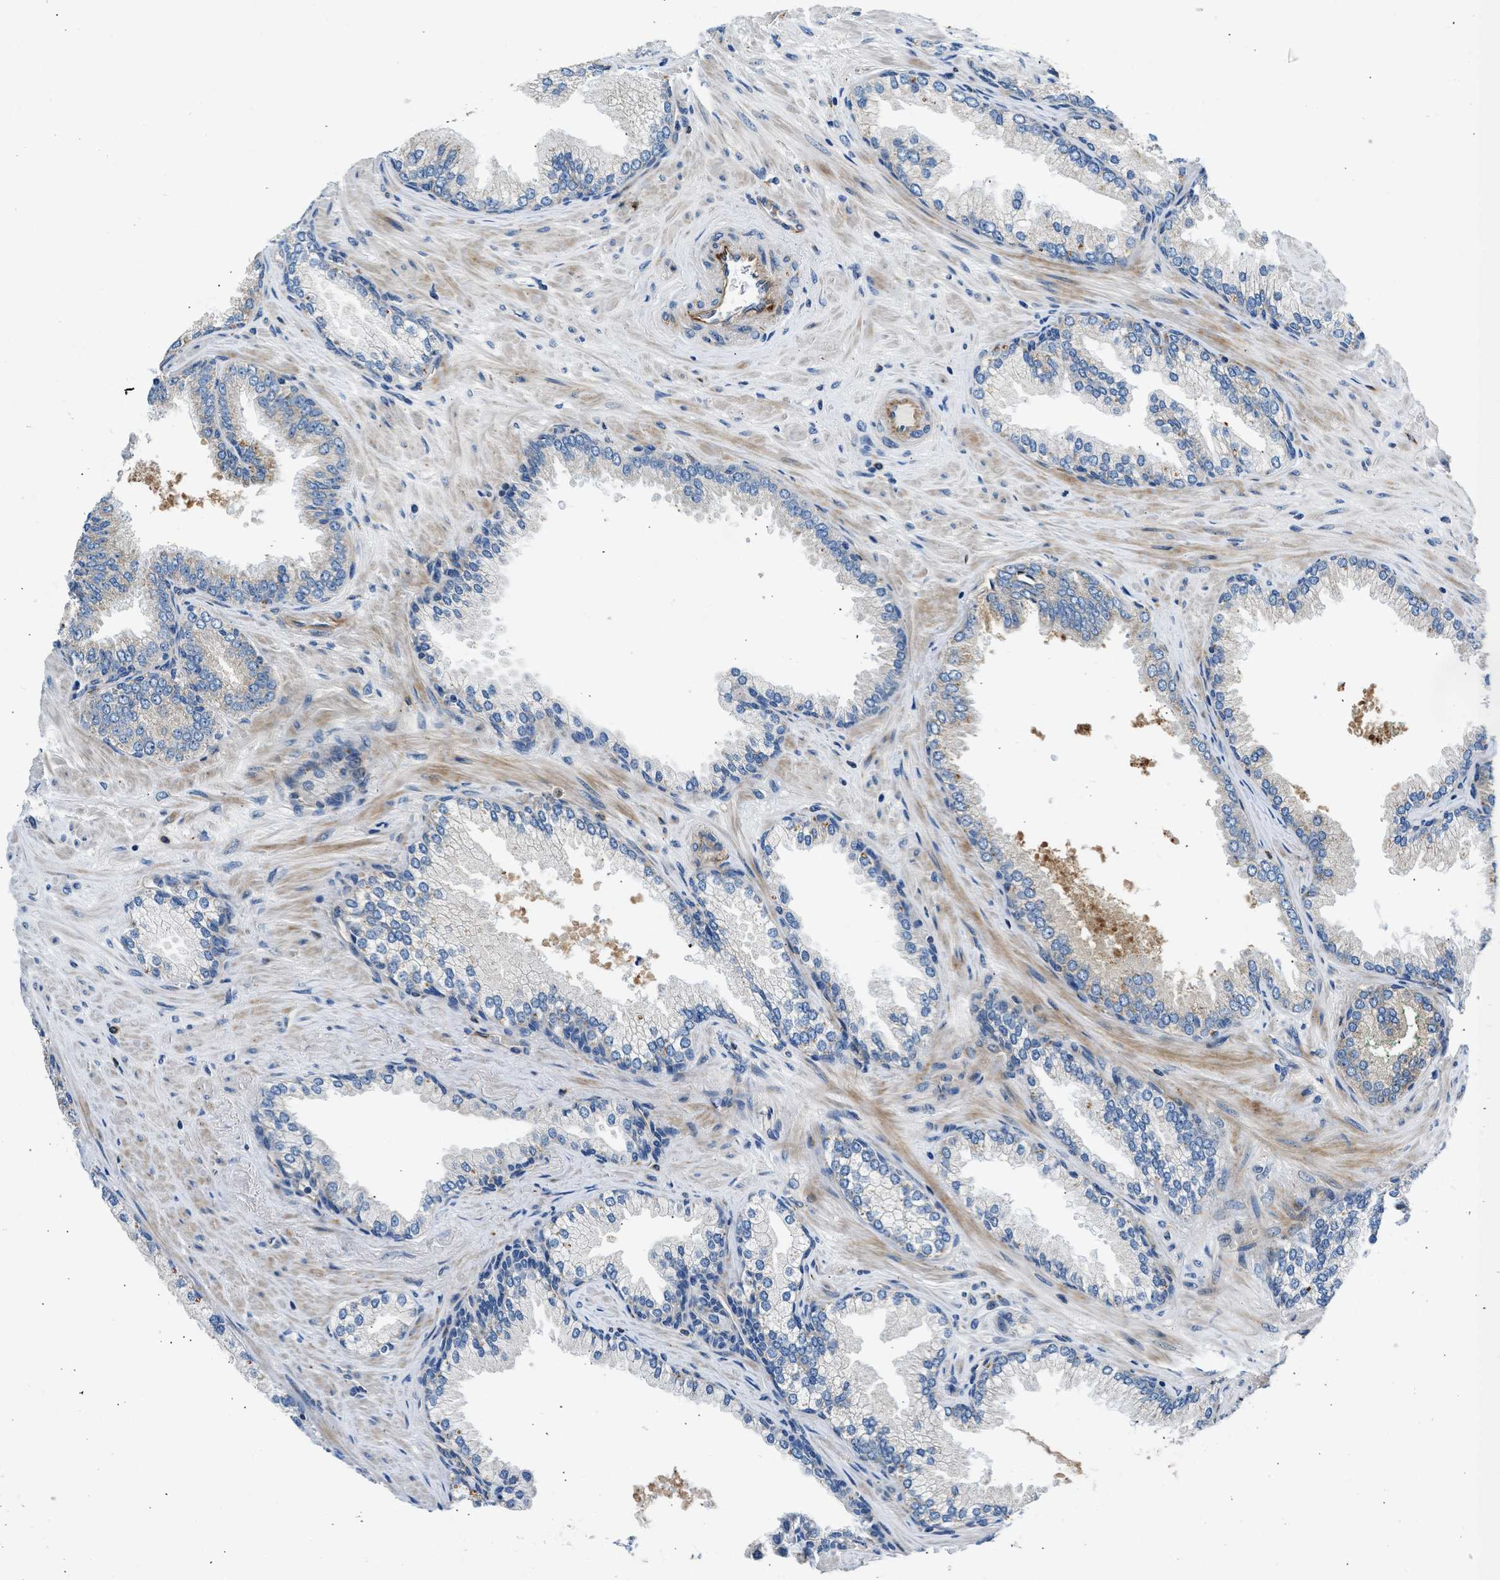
{"staining": {"intensity": "weak", "quantity": "25%-75%", "location": "cytoplasmic/membranous"}, "tissue": "prostate cancer", "cell_type": "Tumor cells", "image_type": "cancer", "snomed": [{"axis": "morphology", "description": "Adenocarcinoma, High grade"}, {"axis": "topography", "description": "Prostate"}], "caption": "The image demonstrates immunohistochemical staining of prostate cancer. There is weak cytoplasmic/membranous expression is present in approximately 25%-75% of tumor cells.", "gene": "ULK4", "patient": {"sex": "male", "age": 71}}